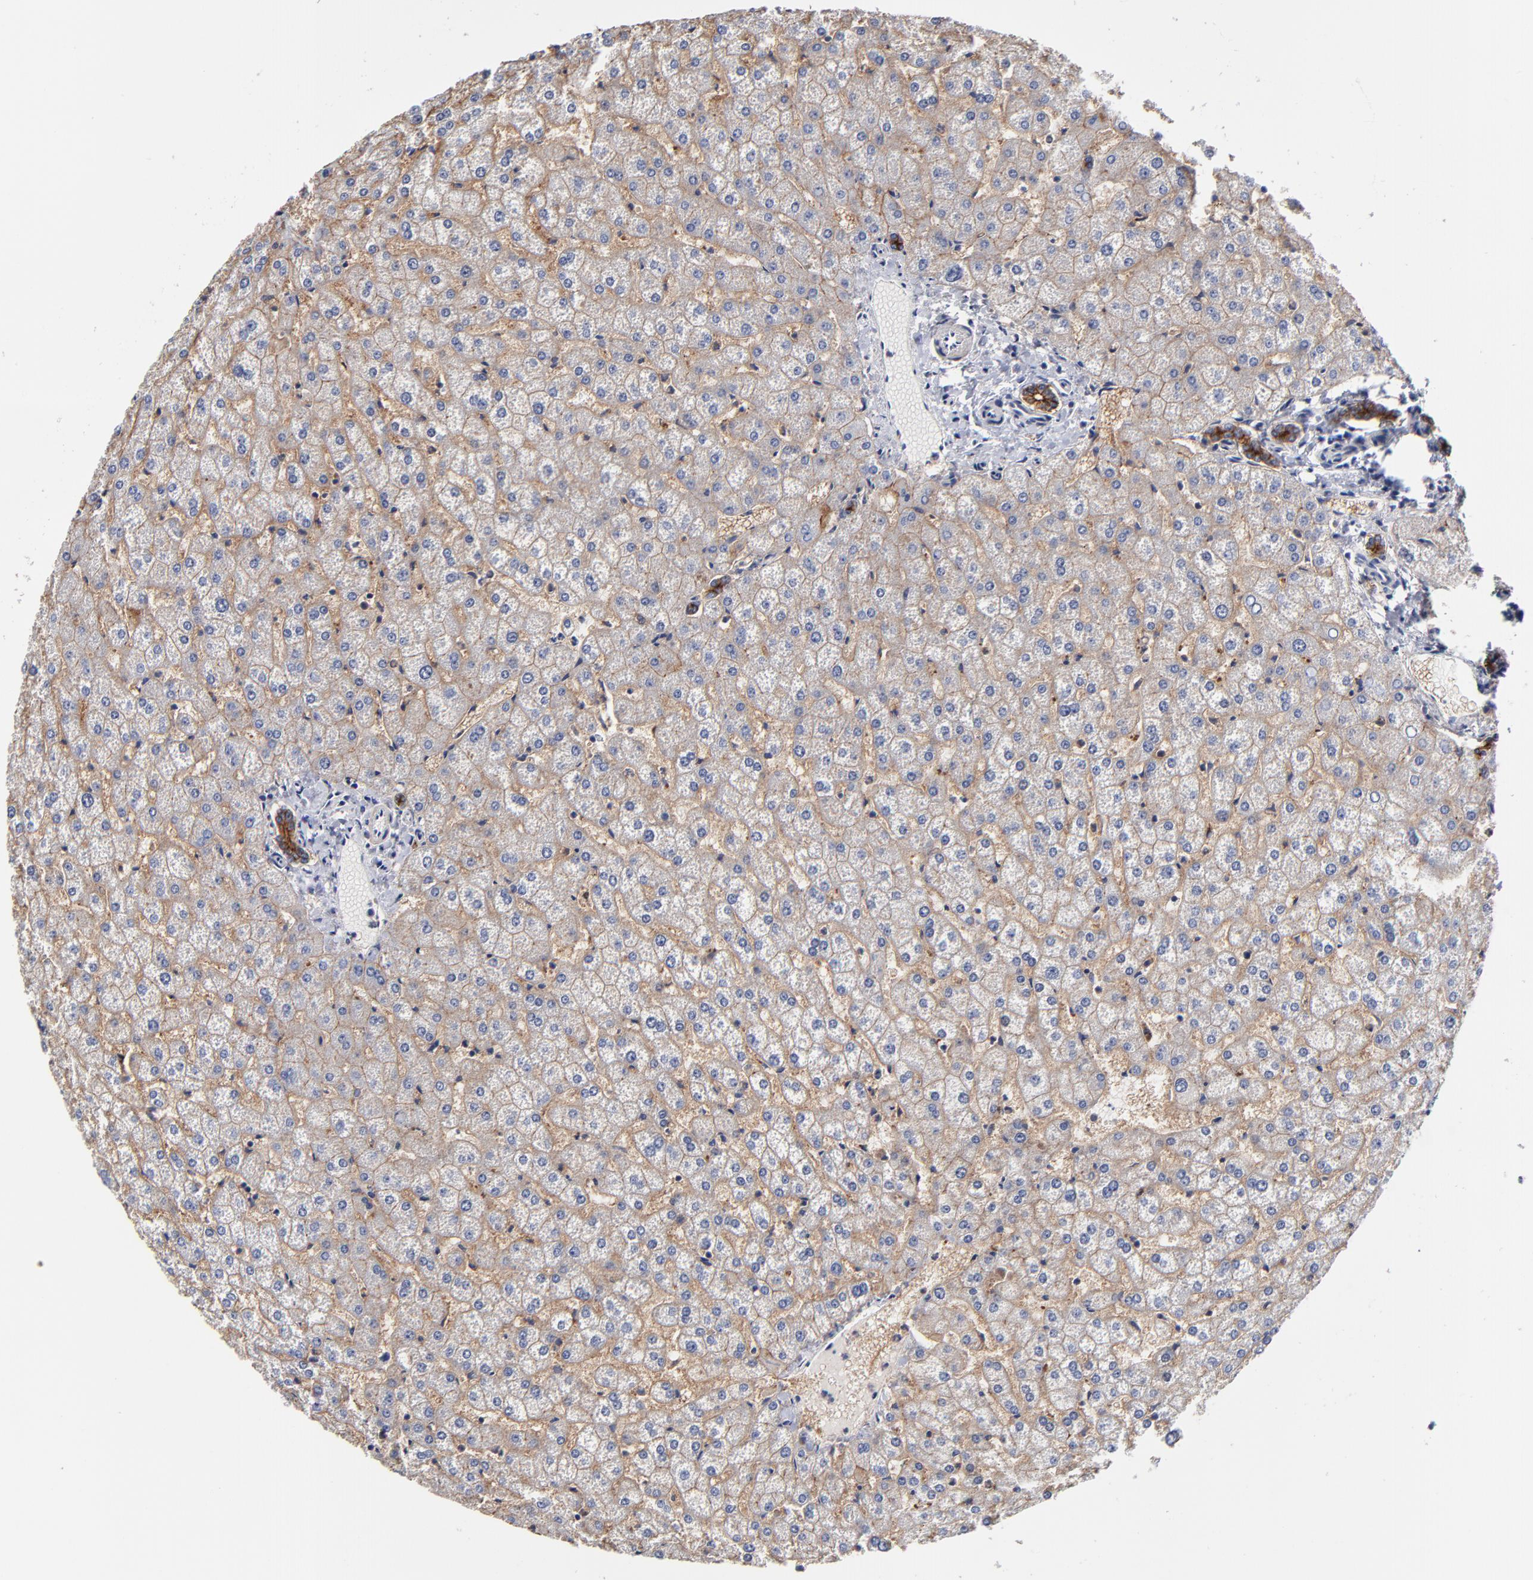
{"staining": {"intensity": "strong", "quantity": ">75%", "location": "cytoplasmic/membranous"}, "tissue": "liver", "cell_type": "Cholangiocytes", "image_type": "normal", "snomed": [{"axis": "morphology", "description": "Normal tissue, NOS"}, {"axis": "topography", "description": "Liver"}], "caption": "A high amount of strong cytoplasmic/membranous expression is seen in about >75% of cholangiocytes in benign liver.", "gene": "CXADR", "patient": {"sex": "female", "age": 32}}